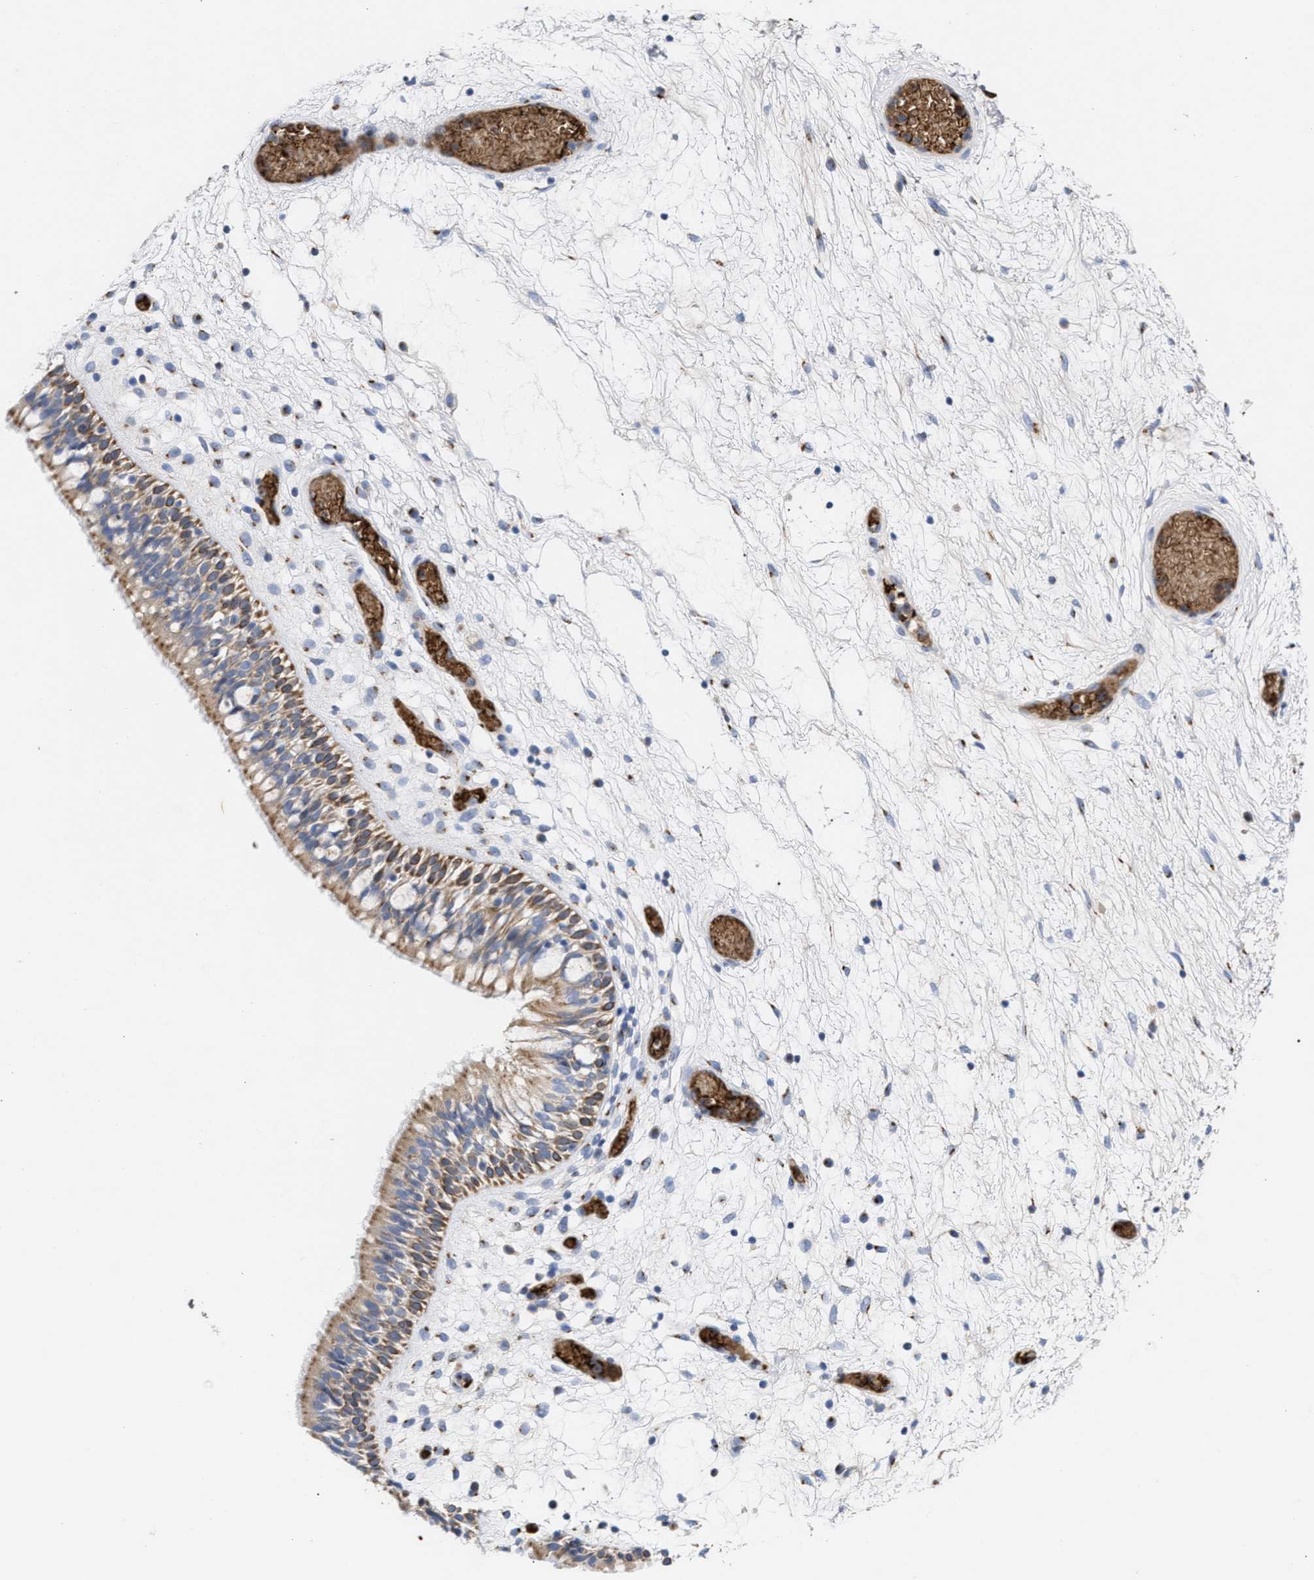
{"staining": {"intensity": "moderate", "quantity": ">75%", "location": "cytoplasmic/membranous"}, "tissue": "nasopharynx", "cell_type": "Respiratory epithelial cells", "image_type": "normal", "snomed": [{"axis": "morphology", "description": "Normal tissue, NOS"}, {"axis": "morphology", "description": "Inflammation, NOS"}, {"axis": "topography", "description": "Nasopharynx"}], "caption": "IHC image of normal nasopharynx stained for a protein (brown), which shows medium levels of moderate cytoplasmic/membranous staining in about >75% of respiratory epithelial cells.", "gene": "CCL2", "patient": {"sex": "male", "age": 48}}